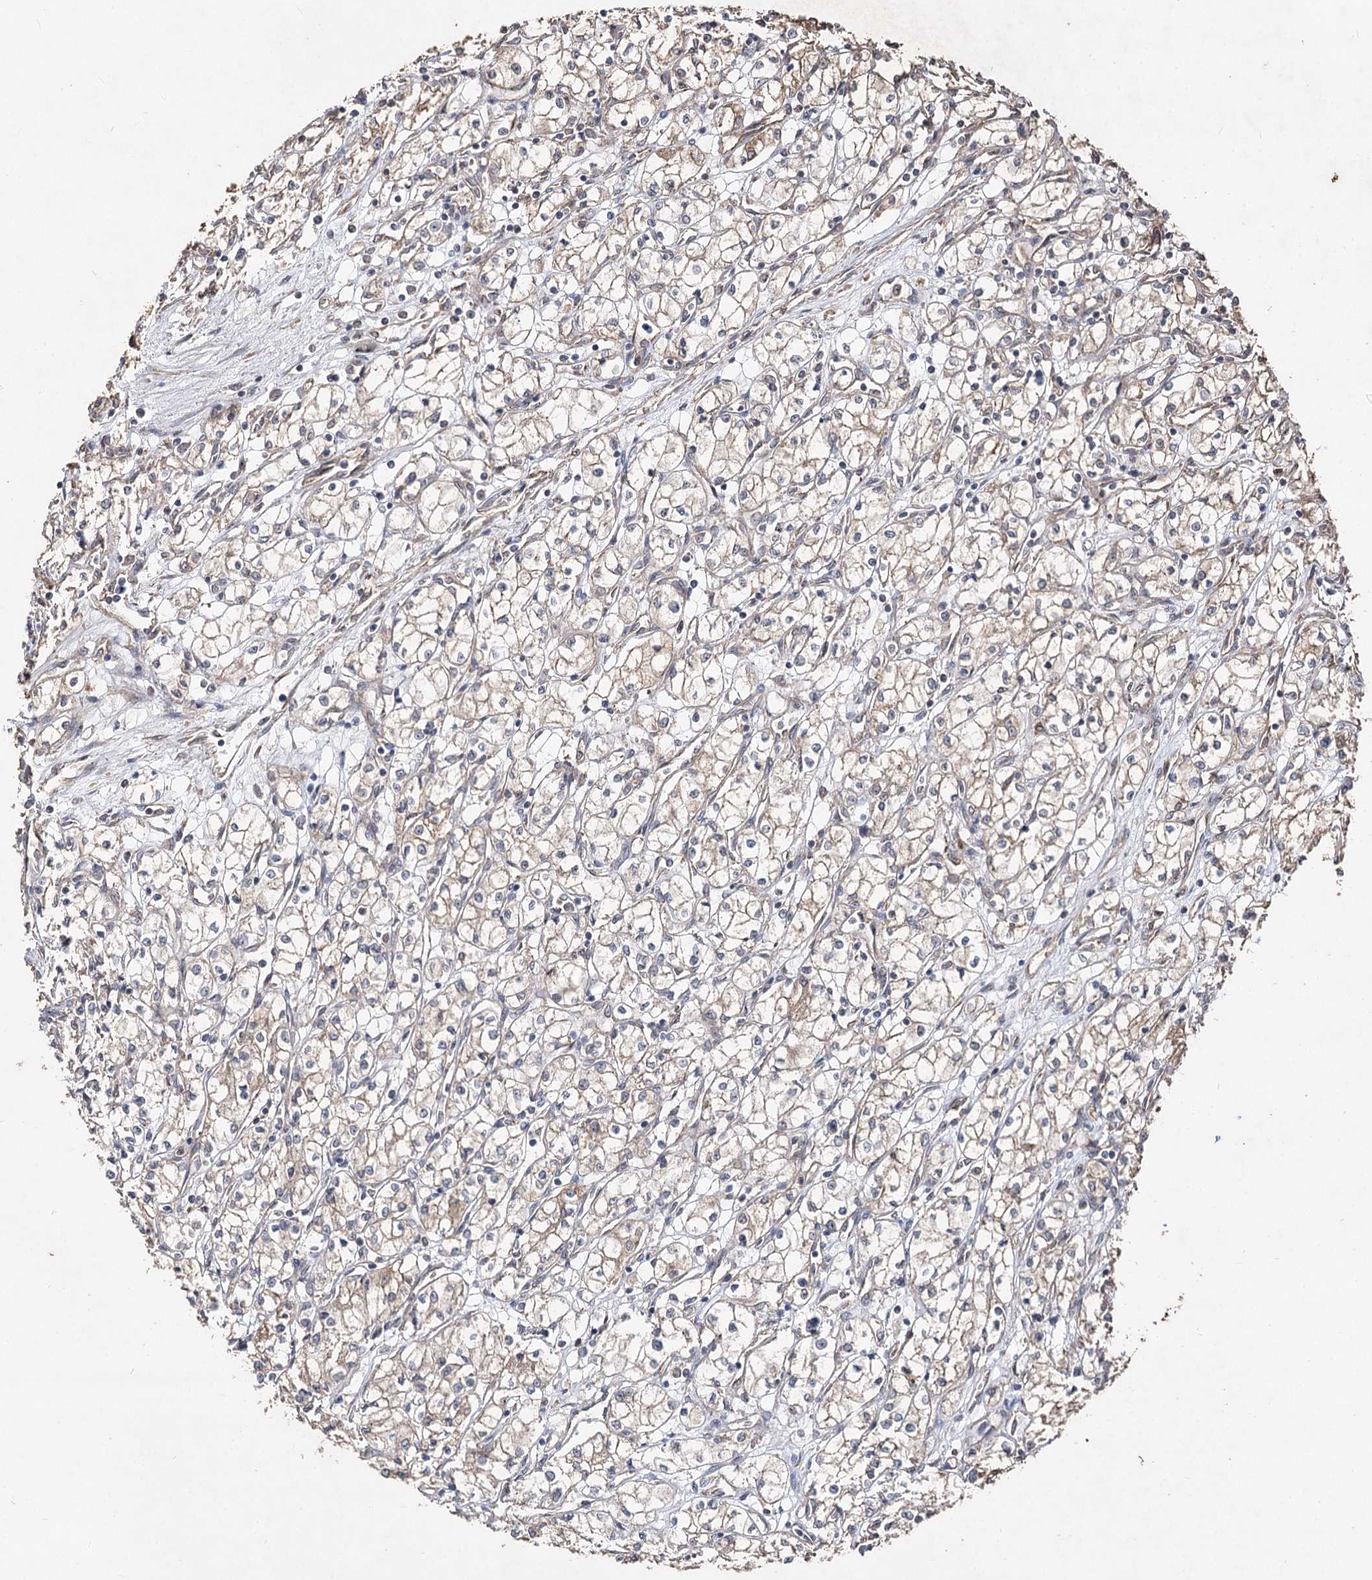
{"staining": {"intensity": "weak", "quantity": "<25%", "location": "cytoplasmic/membranous"}, "tissue": "renal cancer", "cell_type": "Tumor cells", "image_type": "cancer", "snomed": [{"axis": "morphology", "description": "Adenocarcinoma, NOS"}, {"axis": "topography", "description": "Kidney"}], "caption": "Immunohistochemistry of human renal adenocarcinoma demonstrates no positivity in tumor cells.", "gene": "SPART", "patient": {"sex": "male", "age": 59}}